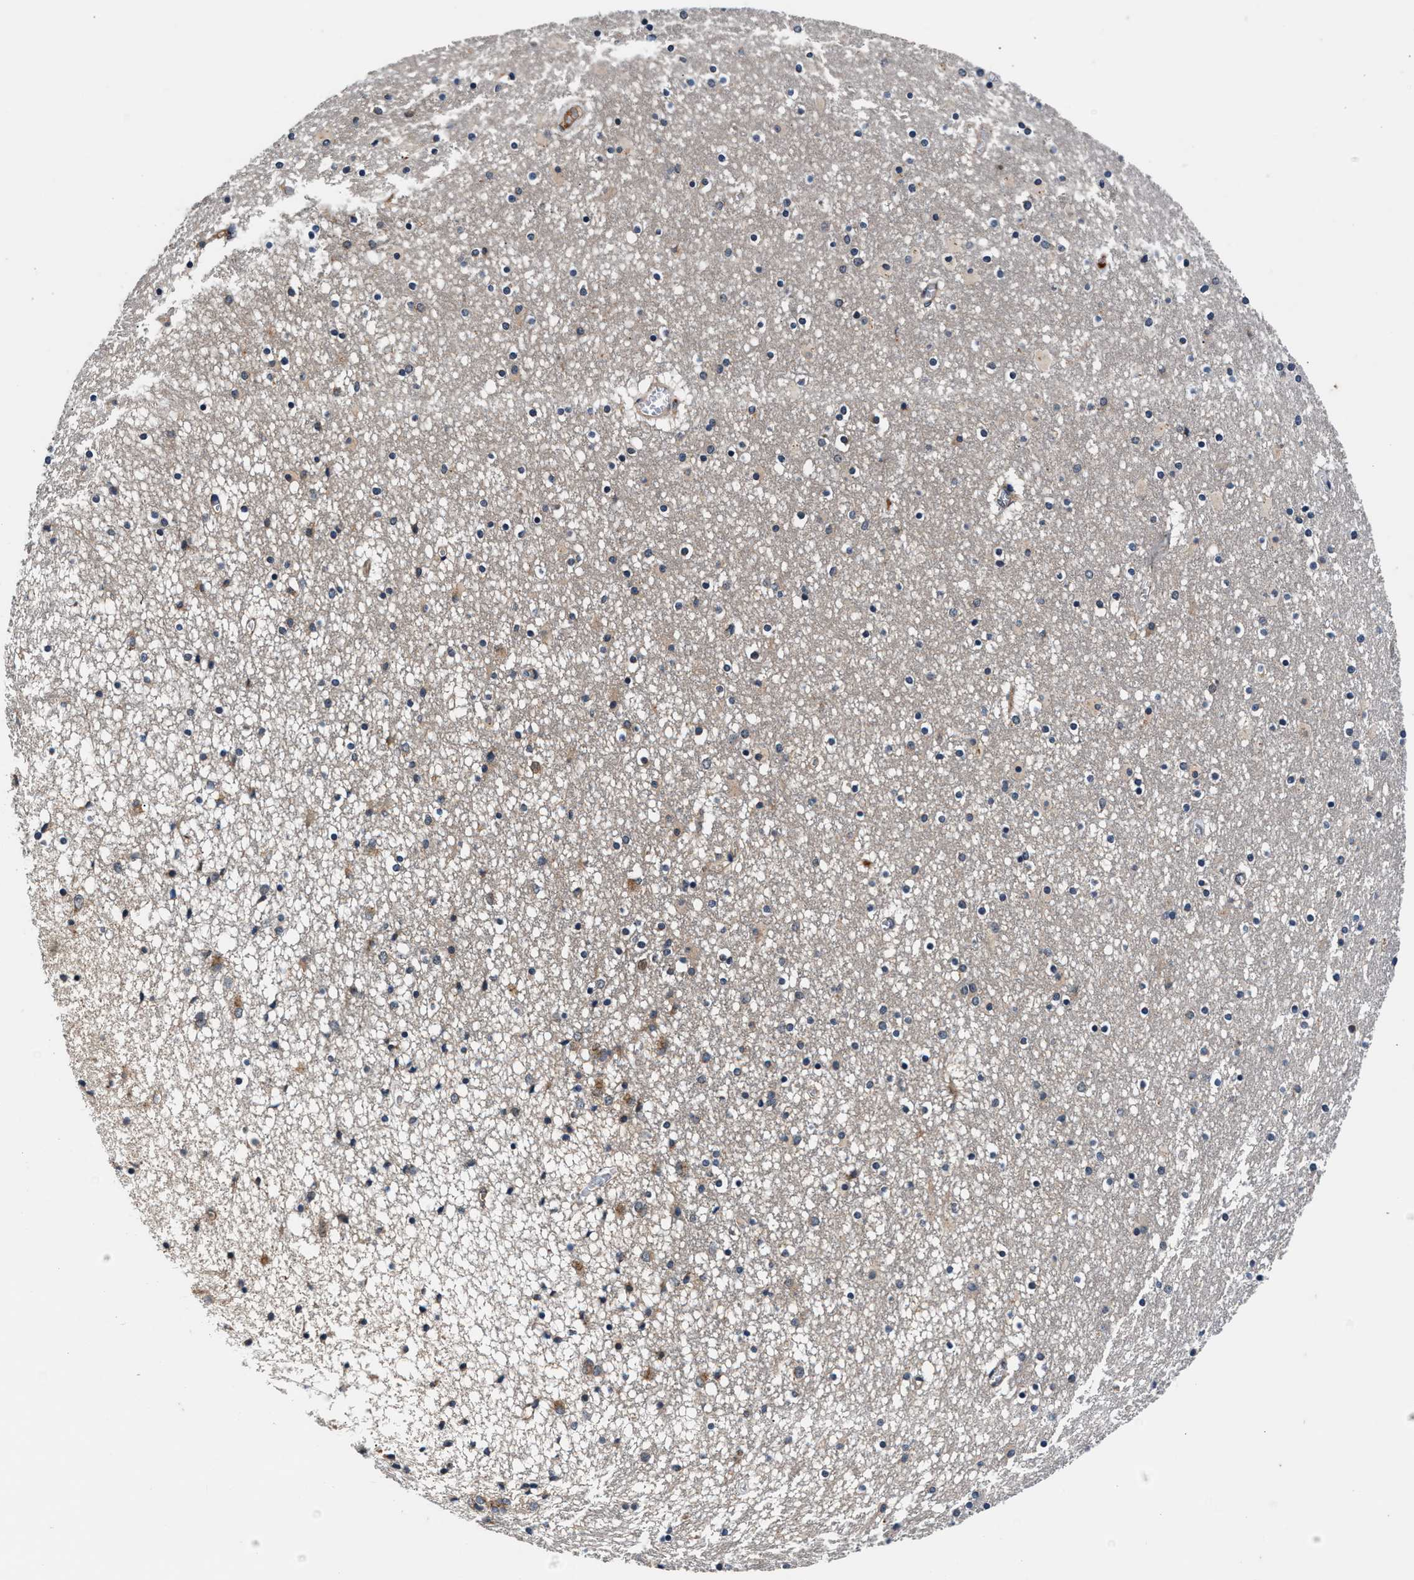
{"staining": {"intensity": "weak", "quantity": "25%-75%", "location": "cytoplasmic/membranous"}, "tissue": "caudate", "cell_type": "Glial cells", "image_type": "normal", "snomed": [{"axis": "morphology", "description": "Normal tissue, NOS"}, {"axis": "topography", "description": "Lateral ventricle wall"}], "caption": "High-magnification brightfield microscopy of unremarkable caudate stained with DAB (brown) and counterstained with hematoxylin (blue). glial cells exhibit weak cytoplasmic/membranous staining is present in about25%-75% of cells. The staining was performed using DAB (3,3'-diaminobenzidine), with brown indicating positive protein expression. Nuclei are stained blue with hematoxylin.", "gene": "IMMT", "patient": {"sex": "male", "age": 45}}